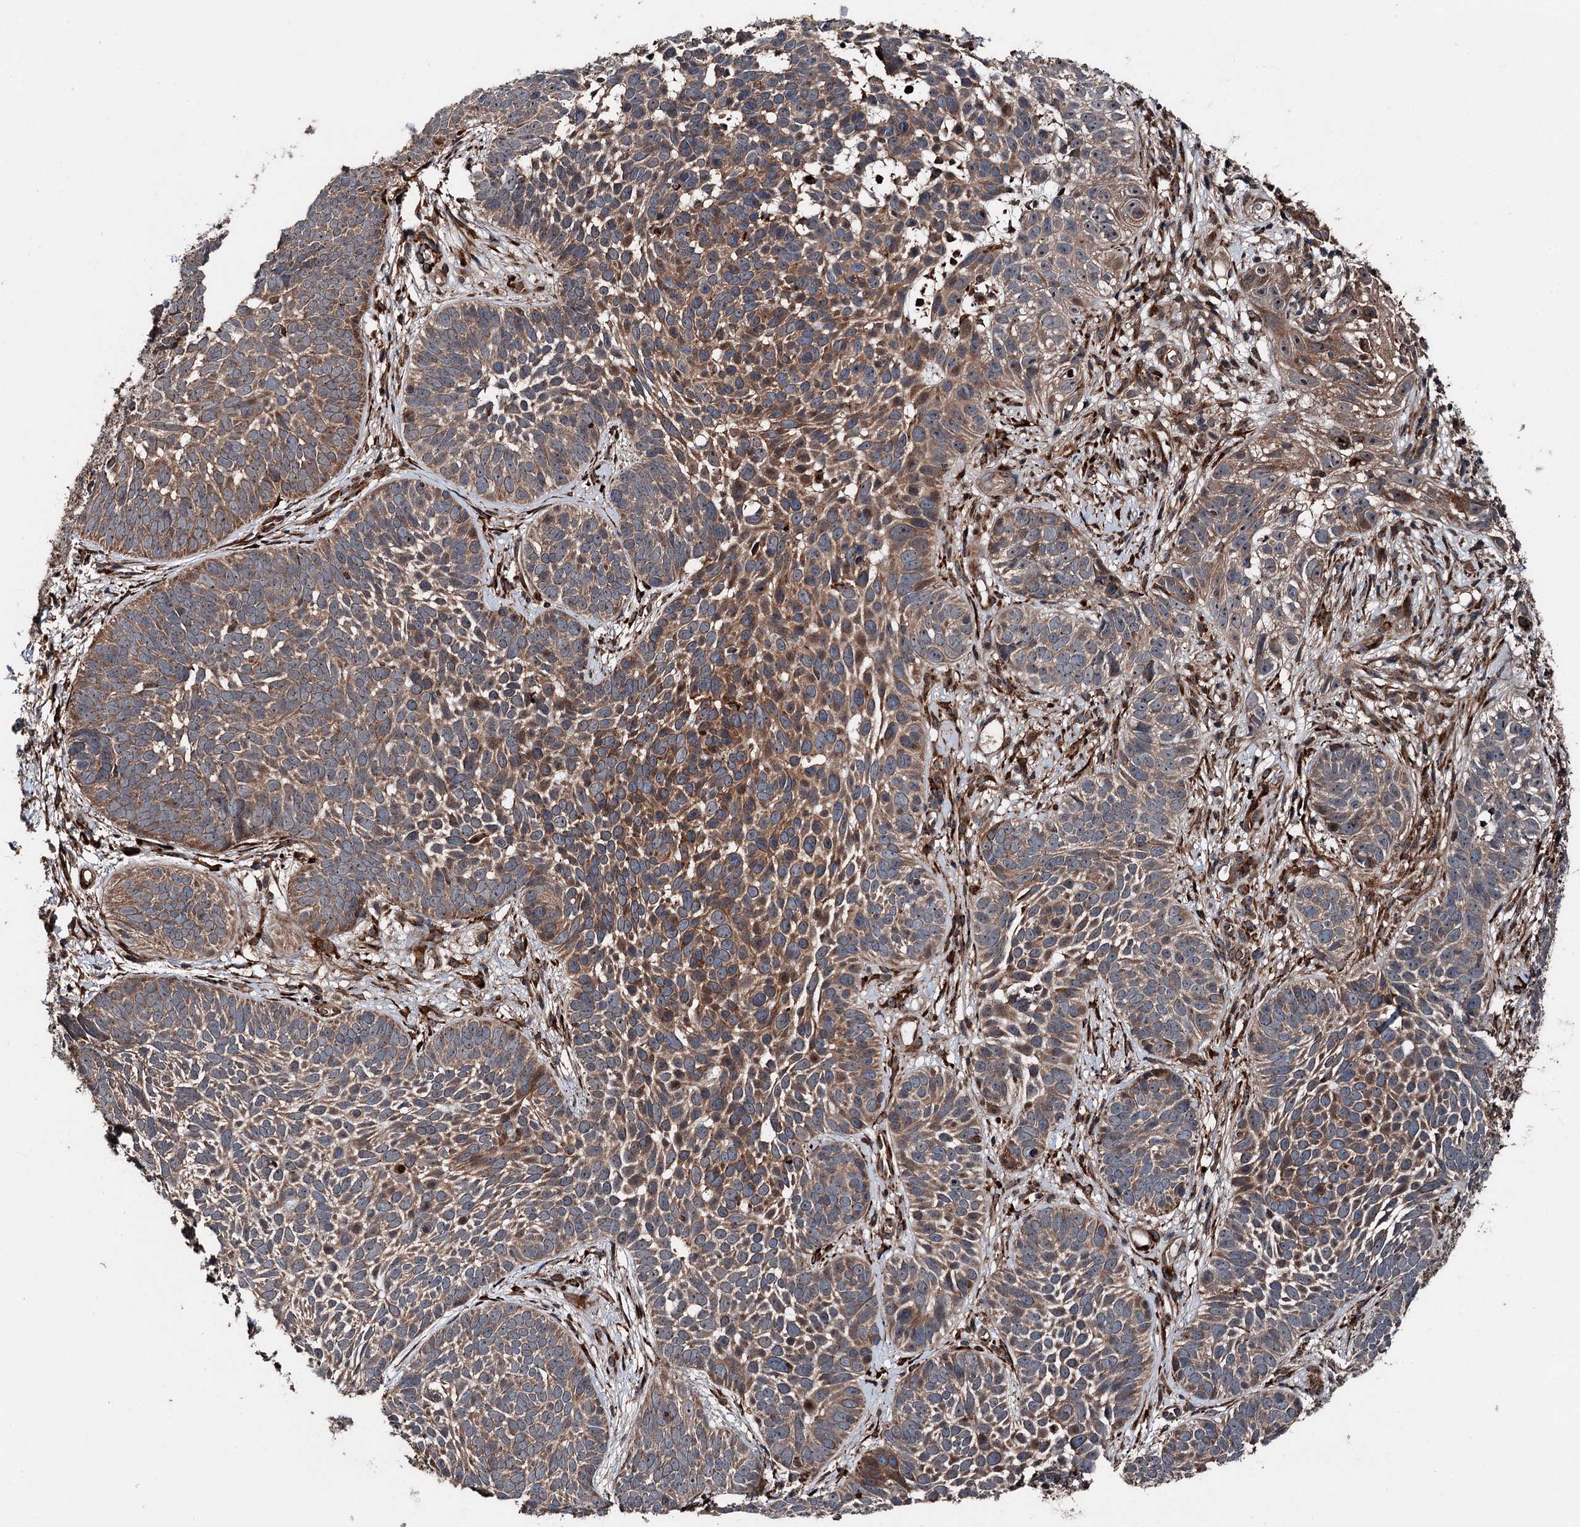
{"staining": {"intensity": "moderate", "quantity": ">75%", "location": "cytoplasmic/membranous"}, "tissue": "skin cancer", "cell_type": "Tumor cells", "image_type": "cancer", "snomed": [{"axis": "morphology", "description": "Basal cell carcinoma"}, {"axis": "topography", "description": "Skin"}], "caption": "Skin cancer (basal cell carcinoma) tissue shows moderate cytoplasmic/membranous staining in approximately >75% of tumor cells", "gene": "DDIAS", "patient": {"sex": "male", "age": 89}}